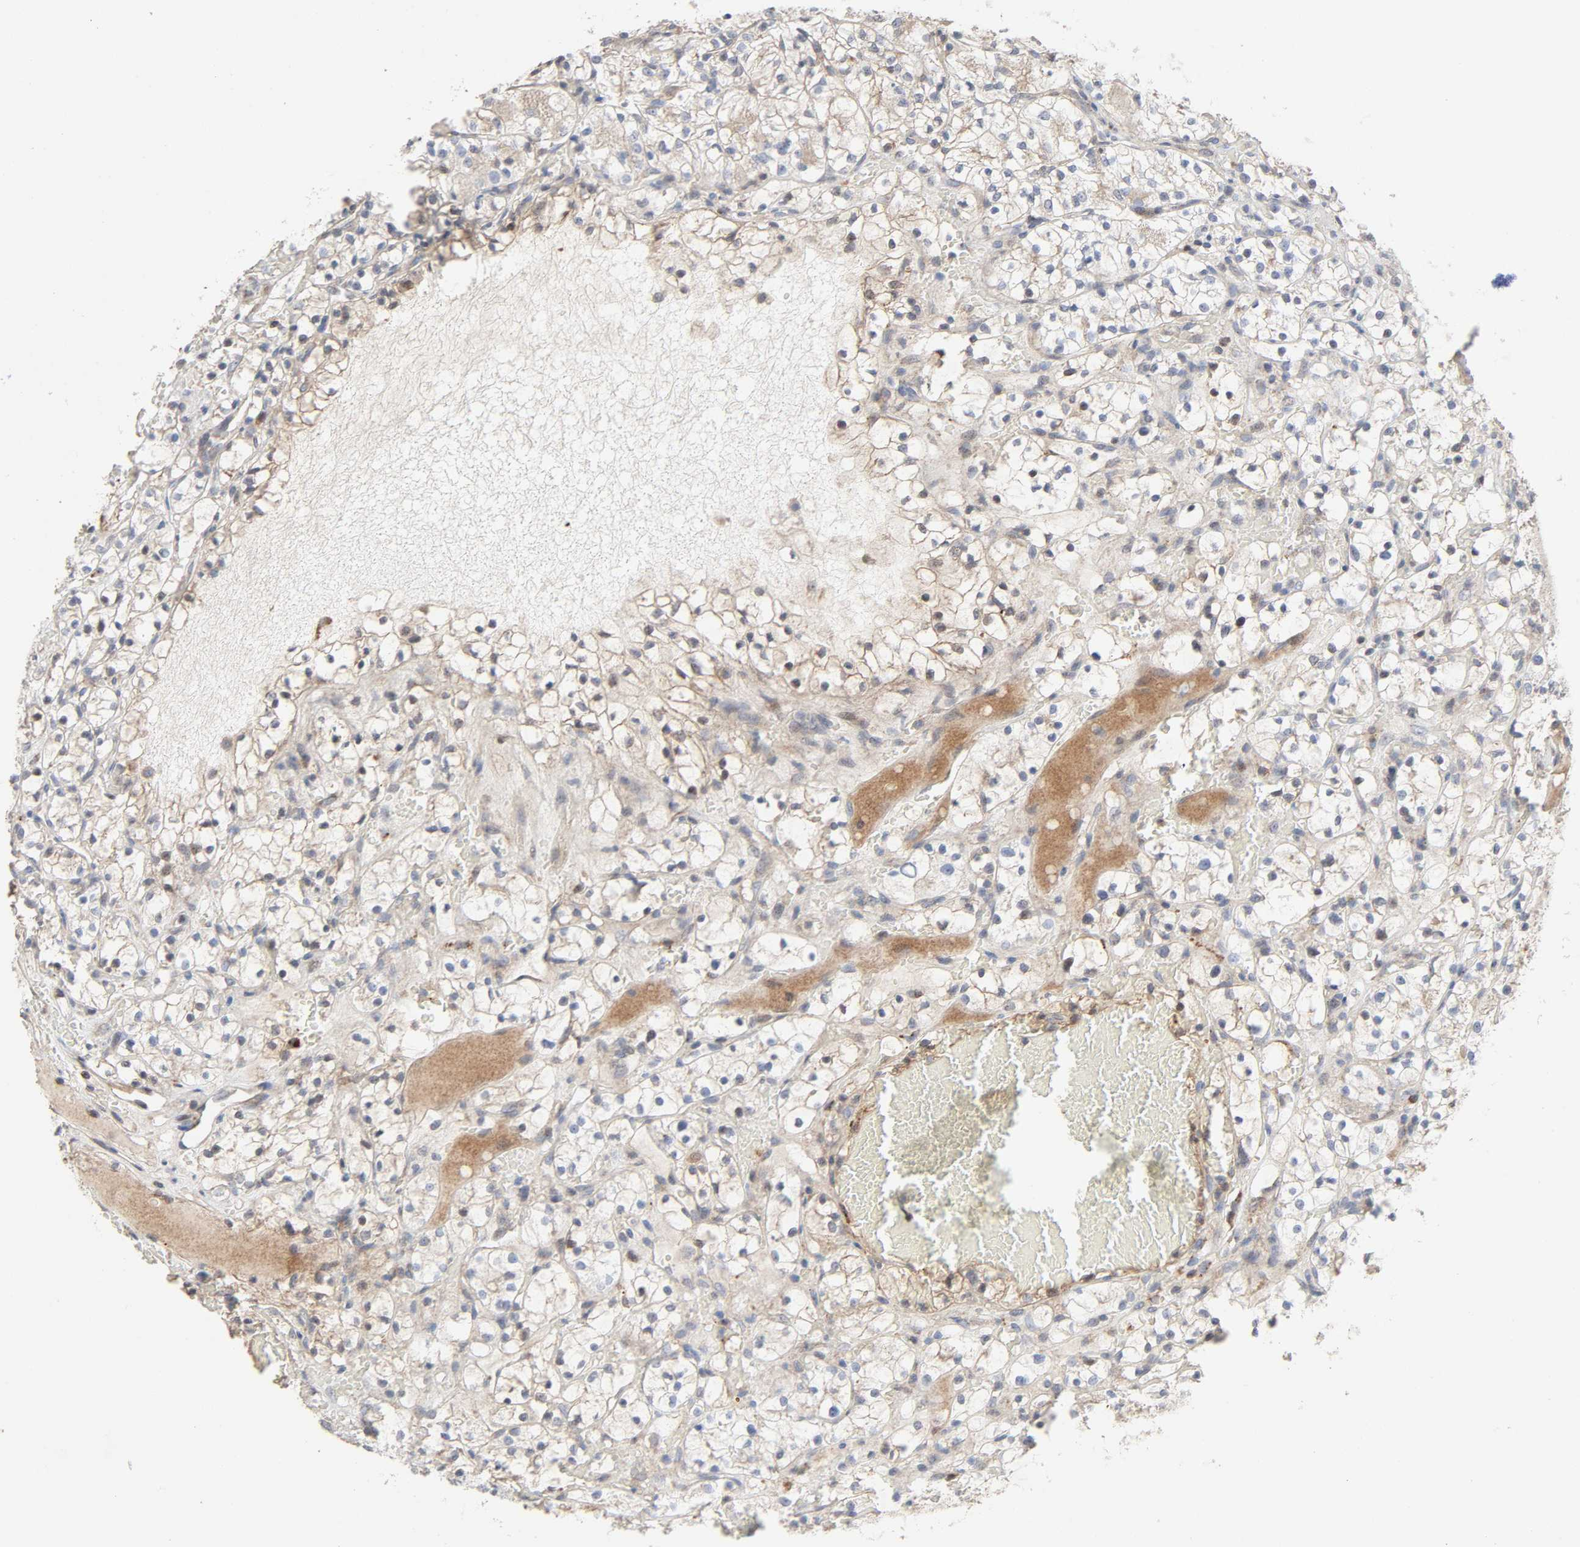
{"staining": {"intensity": "negative", "quantity": "none", "location": "none"}, "tissue": "renal cancer", "cell_type": "Tumor cells", "image_type": "cancer", "snomed": [{"axis": "morphology", "description": "Adenocarcinoma, NOS"}, {"axis": "topography", "description": "Kidney"}], "caption": "IHC micrograph of neoplastic tissue: human renal adenocarcinoma stained with DAB (3,3'-diaminobenzidine) exhibits no significant protein staining in tumor cells.", "gene": "CDK6", "patient": {"sex": "female", "age": 60}}